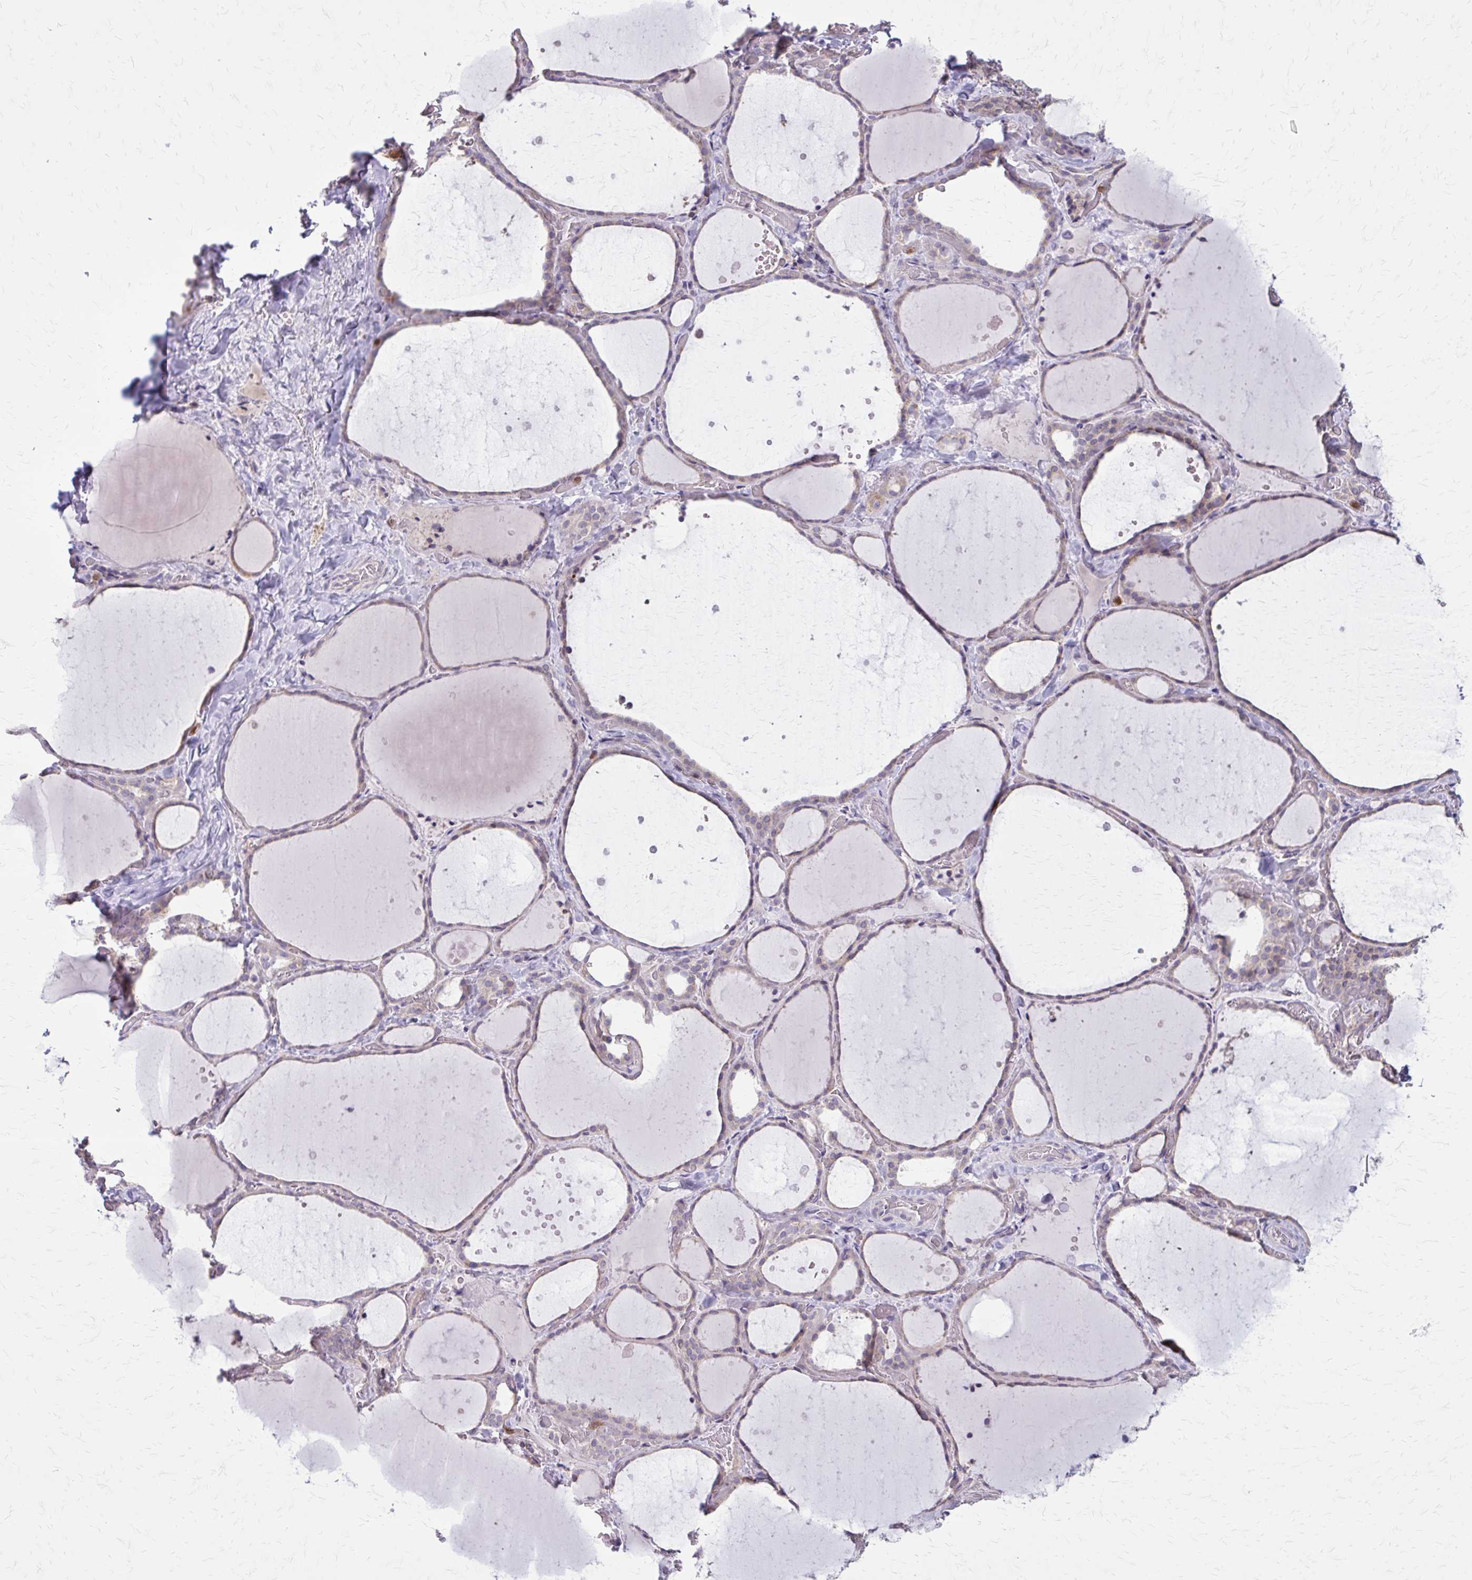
{"staining": {"intensity": "weak", "quantity": "25%-75%", "location": "cytoplasmic/membranous"}, "tissue": "thyroid gland", "cell_type": "Glandular cells", "image_type": "normal", "snomed": [{"axis": "morphology", "description": "Normal tissue, NOS"}, {"axis": "topography", "description": "Thyroid gland"}], "caption": "DAB (3,3'-diaminobenzidine) immunohistochemical staining of benign thyroid gland displays weak cytoplasmic/membranous protein positivity in about 25%-75% of glandular cells. (DAB (3,3'-diaminobenzidine) = brown stain, brightfield microscopy at high magnification).", "gene": "NRBF2", "patient": {"sex": "female", "age": 36}}